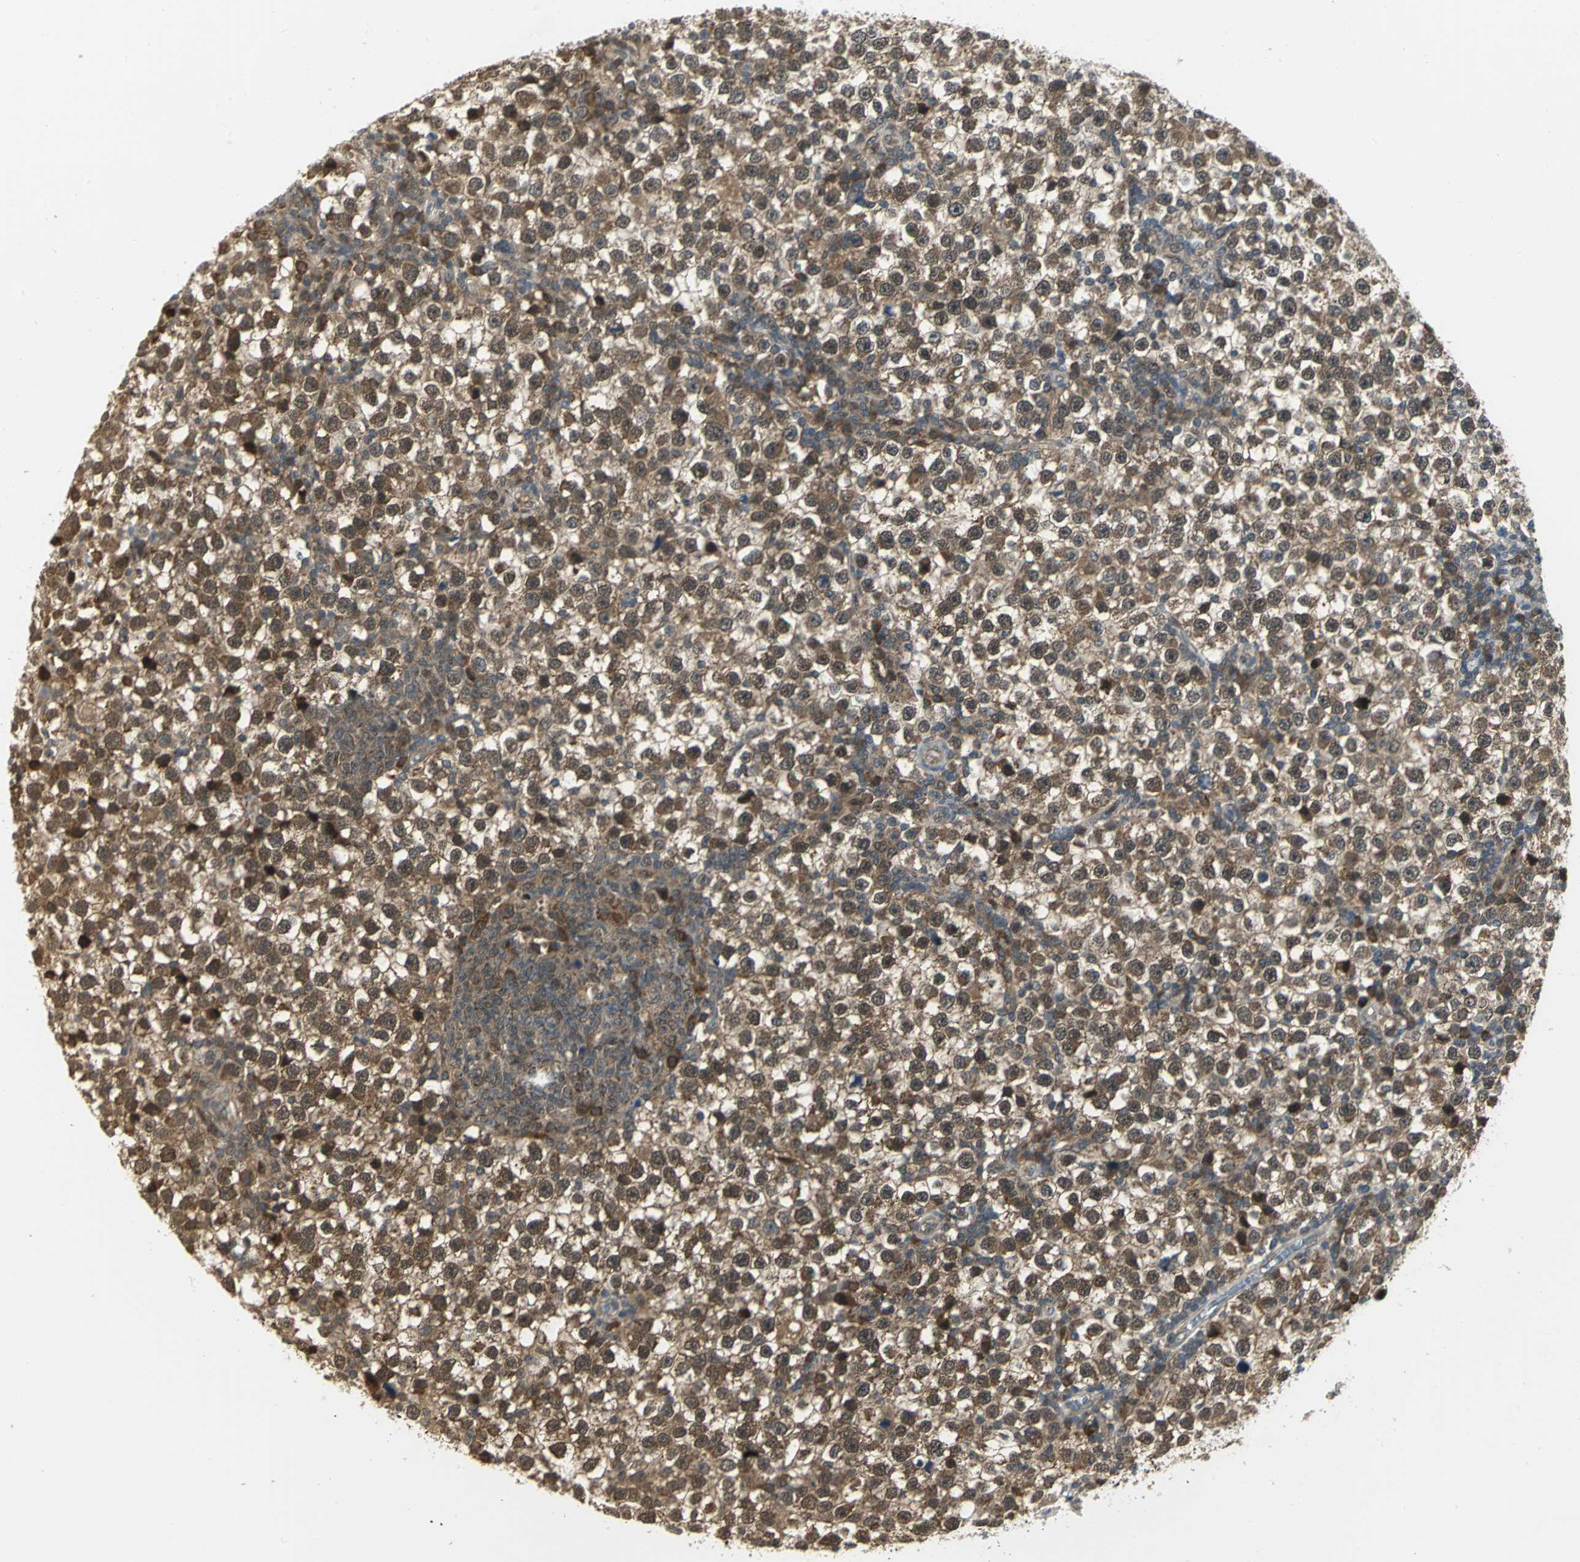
{"staining": {"intensity": "moderate", "quantity": ">75%", "location": "cytoplasmic/membranous,nuclear"}, "tissue": "testis cancer", "cell_type": "Tumor cells", "image_type": "cancer", "snomed": [{"axis": "morphology", "description": "Seminoma, NOS"}, {"axis": "topography", "description": "Testis"}], "caption": "A micrograph of testis cancer (seminoma) stained for a protein reveals moderate cytoplasmic/membranous and nuclear brown staining in tumor cells. (Stains: DAB (3,3'-diaminobenzidine) in brown, nuclei in blue, Microscopy: brightfield microscopy at high magnification).", "gene": "PSMC4", "patient": {"sex": "male", "age": 65}}